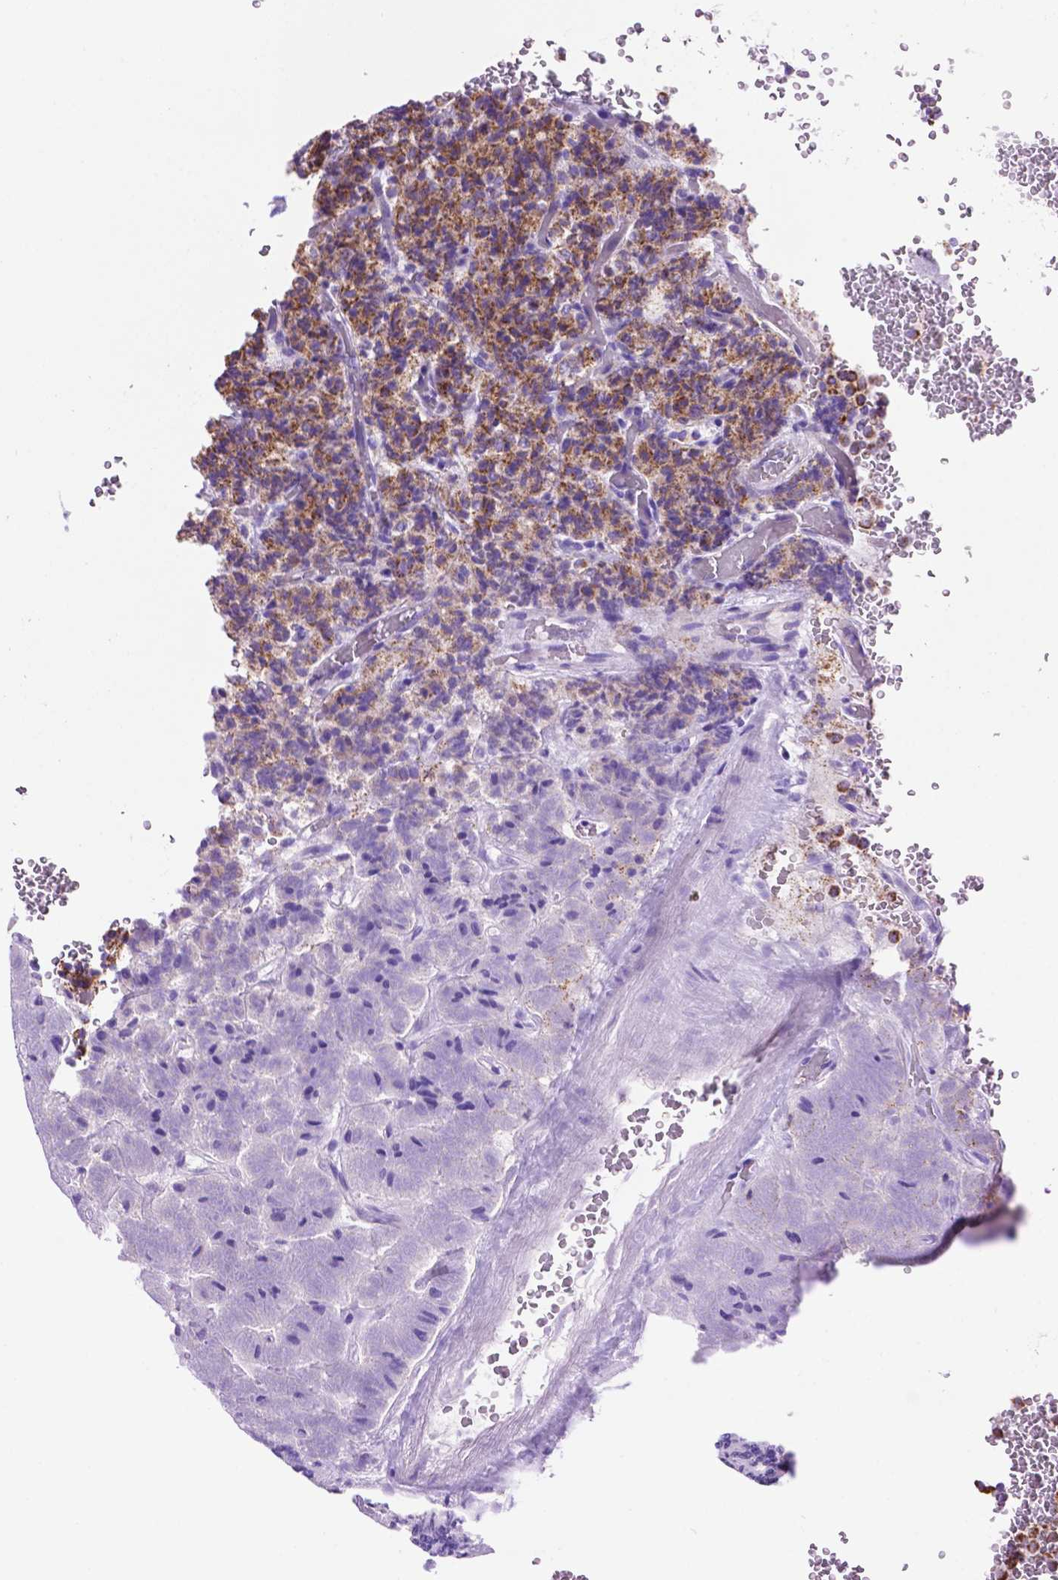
{"staining": {"intensity": "moderate", "quantity": ">75%", "location": "cytoplasmic/membranous"}, "tissue": "carcinoid", "cell_type": "Tumor cells", "image_type": "cancer", "snomed": [{"axis": "morphology", "description": "Carcinoid, malignant, NOS"}, {"axis": "topography", "description": "Pancreas"}], "caption": "An image showing moderate cytoplasmic/membranous positivity in approximately >75% of tumor cells in carcinoid, as visualized by brown immunohistochemical staining.", "gene": "GDPD5", "patient": {"sex": "male", "age": 36}}